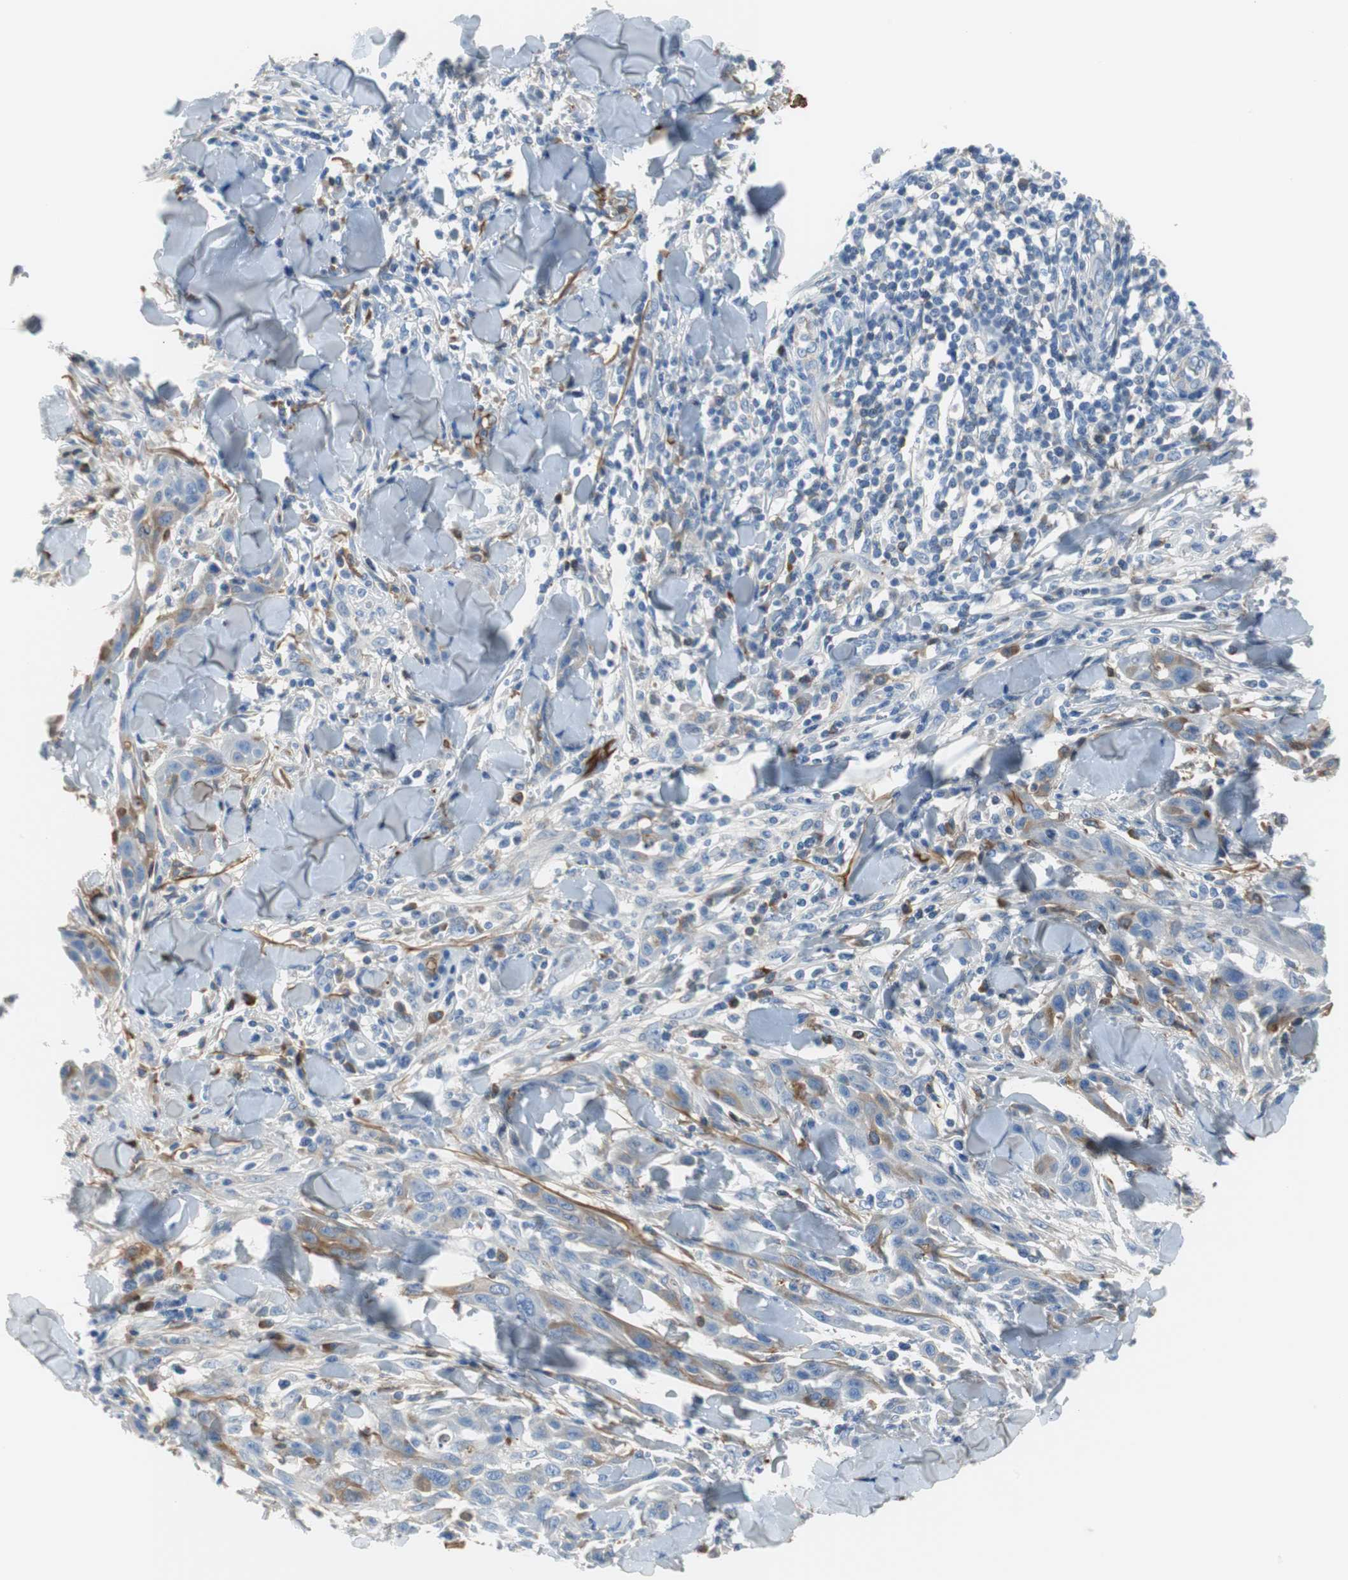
{"staining": {"intensity": "moderate", "quantity": "25%-75%", "location": "cytoplasmic/membranous"}, "tissue": "skin cancer", "cell_type": "Tumor cells", "image_type": "cancer", "snomed": [{"axis": "morphology", "description": "Squamous cell carcinoma, NOS"}, {"axis": "topography", "description": "Skin"}], "caption": "This micrograph displays squamous cell carcinoma (skin) stained with immunohistochemistry to label a protein in brown. The cytoplasmic/membranous of tumor cells show moderate positivity for the protein. Nuclei are counter-stained blue.", "gene": "APCS", "patient": {"sex": "male", "age": 24}}